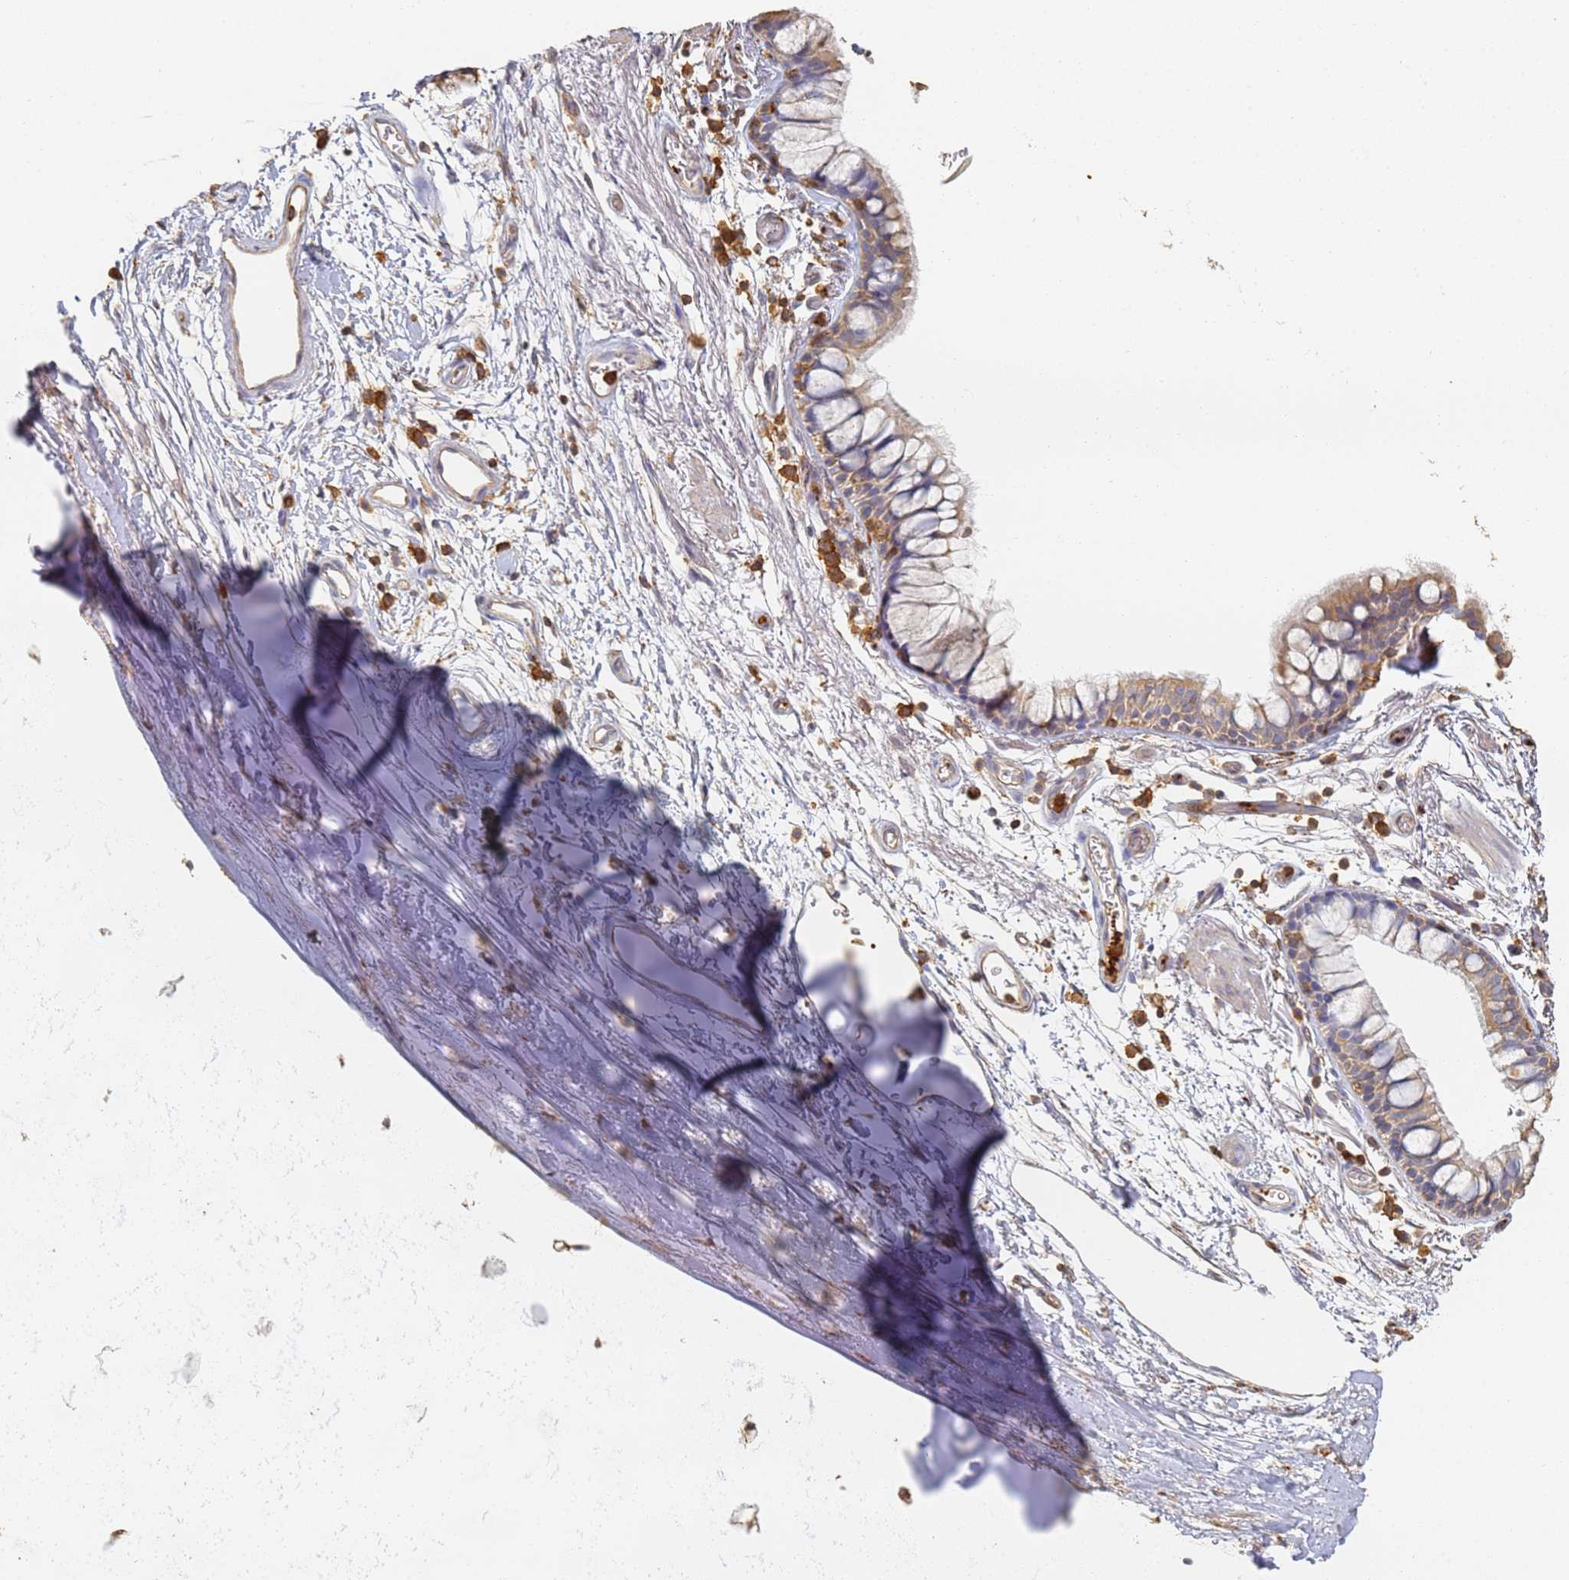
{"staining": {"intensity": "weak", "quantity": ">75%", "location": "cytoplasmic/membranous"}, "tissue": "bronchus", "cell_type": "Respiratory epithelial cells", "image_type": "normal", "snomed": [{"axis": "morphology", "description": "Normal tissue, NOS"}, {"axis": "topography", "description": "Bronchus"}], "caption": "Respiratory epithelial cells show low levels of weak cytoplasmic/membranous expression in approximately >75% of cells in normal bronchus. The staining was performed using DAB (3,3'-diaminobenzidine) to visualize the protein expression in brown, while the nuclei were stained in blue with hematoxylin (Magnification: 20x).", "gene": "BIN2", "patient": {"sex": "male", "age": 65}}